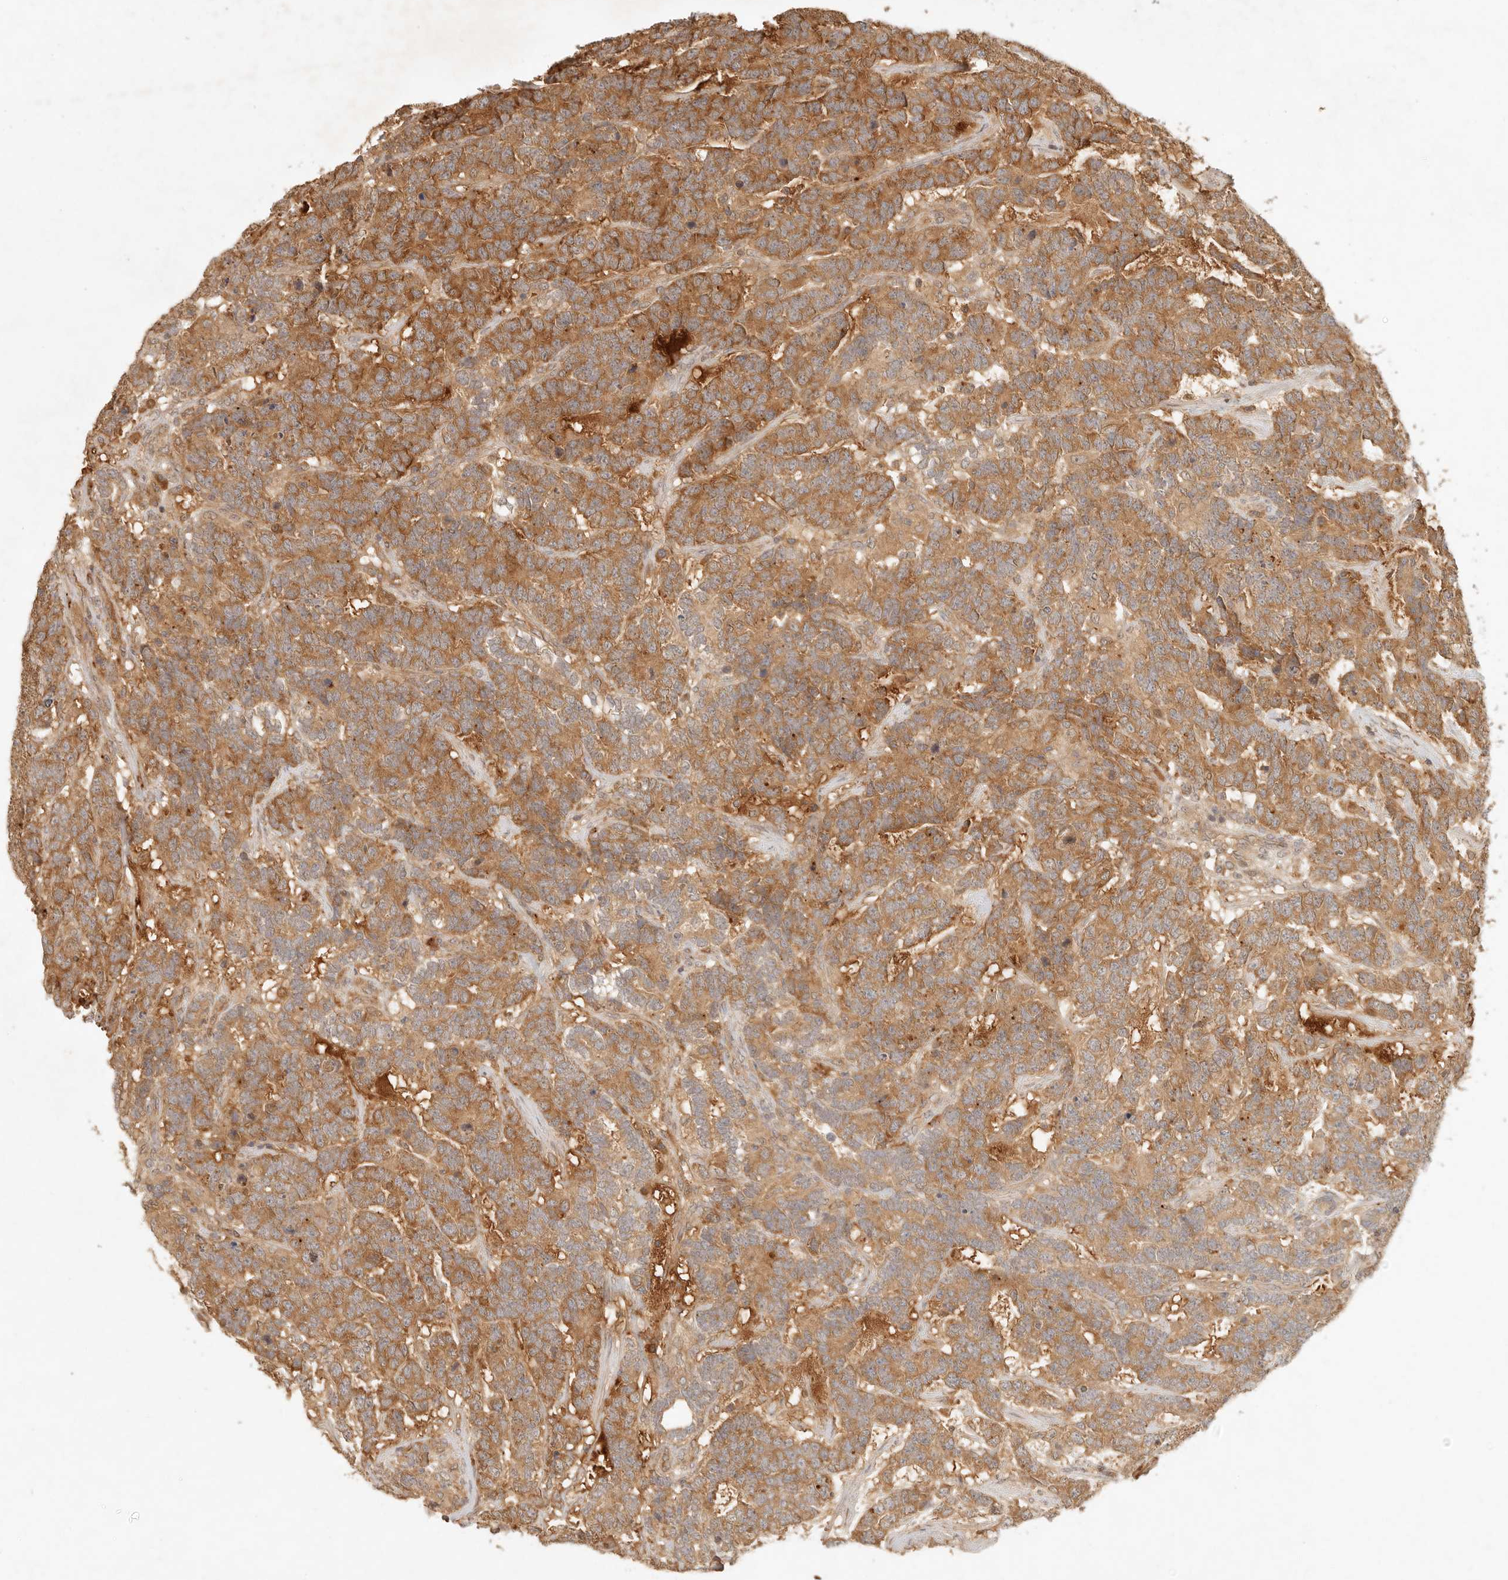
{"staining": {"intensity": "moderate", "quantity": ">75%", "location": "cytoplasmic/membranous"}, "tissue": "testis cancer", "cell_type": "Tumor cells", "image_type": "cancer", "snomed": [{"axis": "morphology", "description": "Carcinoma, Embryonal, NOS"}, {"axis": "topography", "description": "Testis"}], "caption": "Protein staining reveals moderate cytoplasmic/membranous positivity in about >75% of tumor cells in testis embryonal carcinoma. The staining is performed using DAB (3,3'-diaminobenzidine) brown chromogen to label protein expression. The nuclei are counter-stained blue using hematoxylin.", "gene": "ANKRD61", "patient": {"sex": "male", "age": 26}}